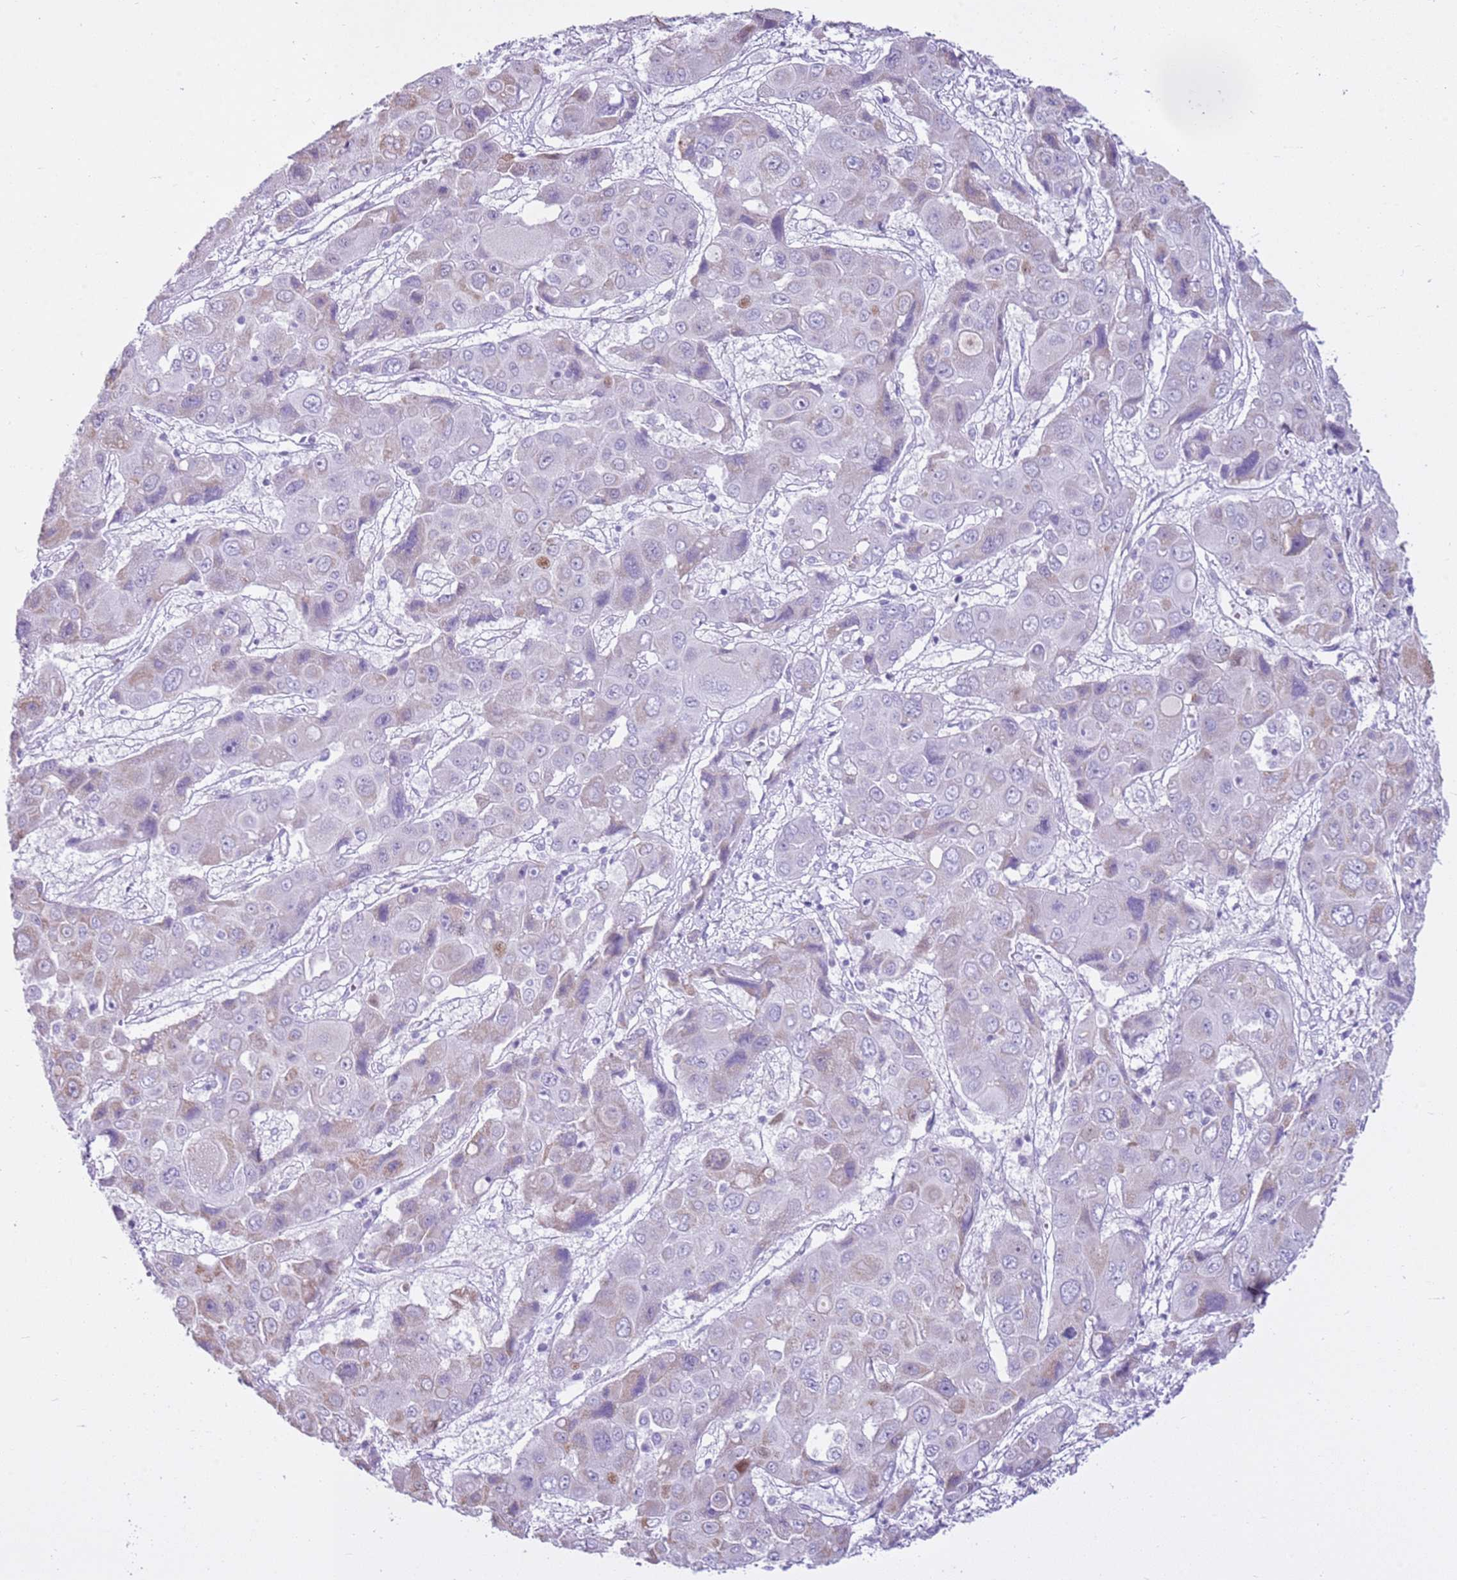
{"staining": {"intensity": "weak", "quantity": "<25%", "location": "cytoplasmic/membranous"}, "tissue": "liver cancer", "cell_type": "Tumor cells", "image_type": "cancer", "snomed": [{"axis": "morphology", "description": "Cholangiocarcinoma"}, {"axis": "topography", "description": "Liver"}], "caption": "The immunohistochemistry (IHC) image has no significant positivity in tumor cells of liver cholangiocarcinoma tissue.", "gene": "CD177", "patient": {"sex": "male", "age": 67}}